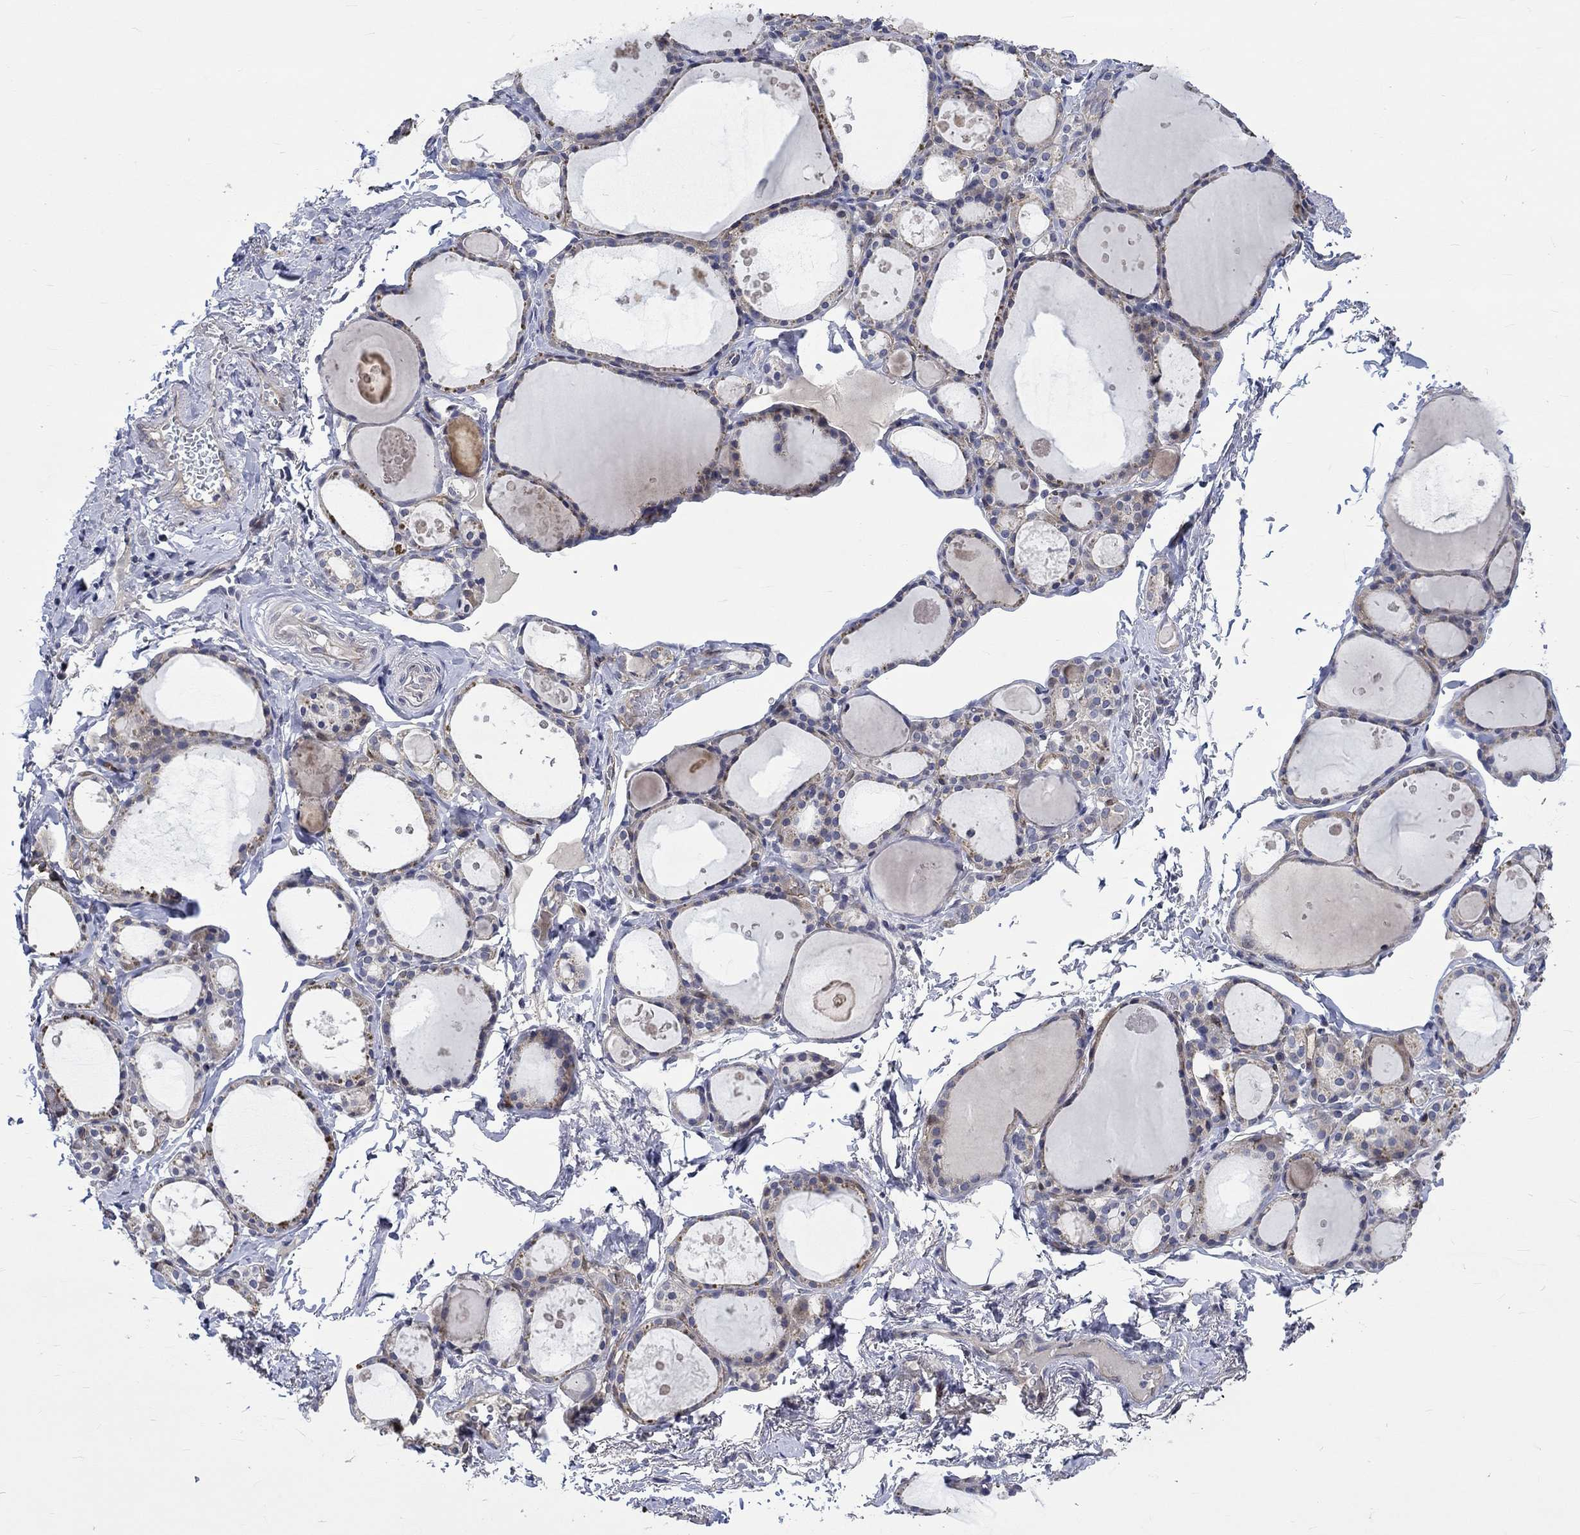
{"staining": {"intensity": "negative", "quantity": "none", "location": "none"}, "tissue": "thyroid gland", "cell_type": "Glandular cells", "image_type": "normal", "snomed": [{"axis": "morphology", "description": "Normal tissue, NOS"}, {"axis": "topography", "description": "Thyroid gland"}], "caption": "Immunohistochemistry image of benign thyroid gland: thyroid gland stained with DAB (3,3'-diaminobenzidine) demonstrates no significant protein positivity in glandular cells.", "gene": "GJA5", "patient": {"sex": "male", "age": 68}}